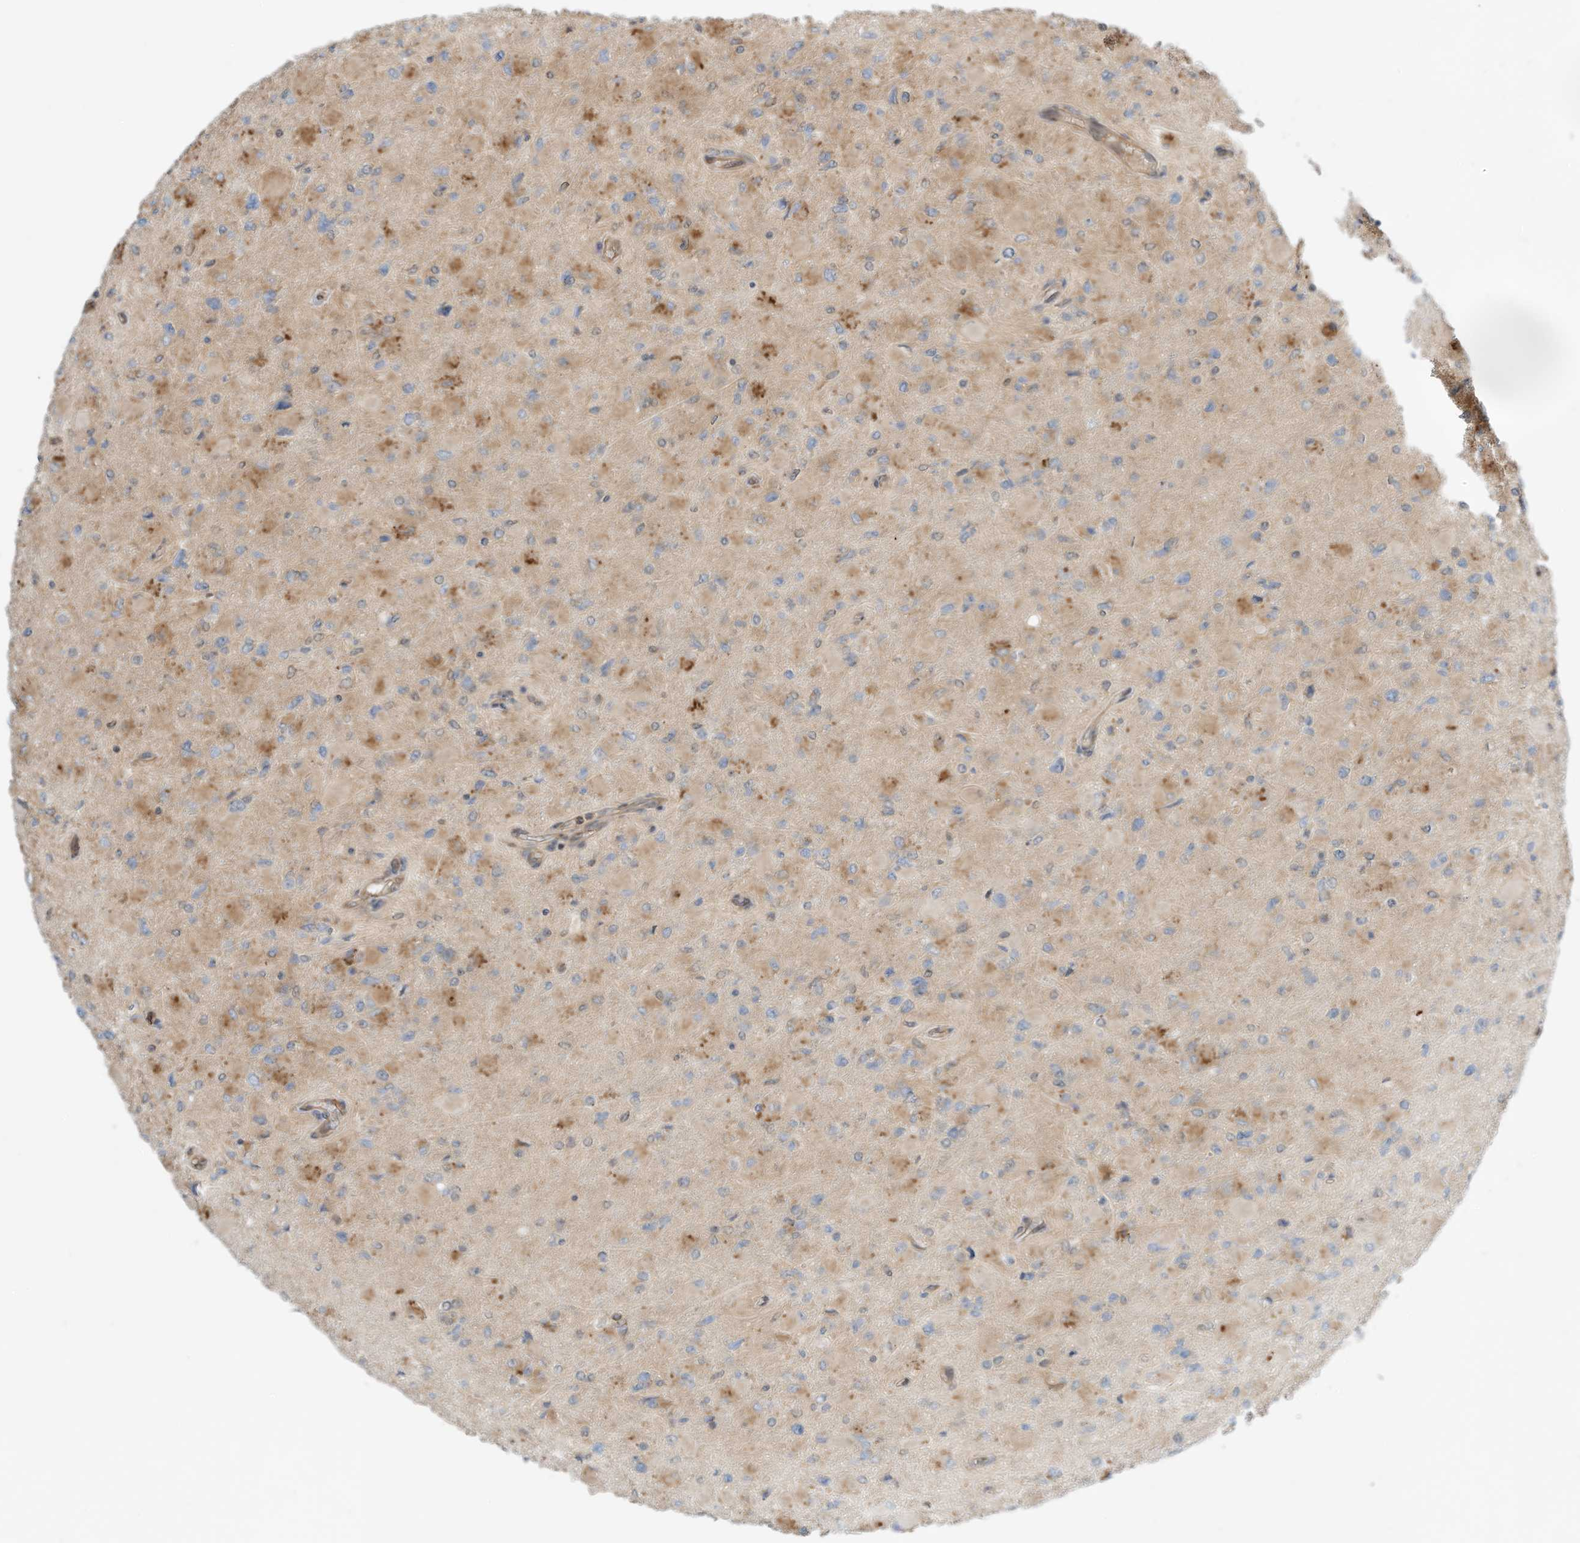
{"staining": {"intensity": "moderate", "quantity": "<25%", "location": "cytoplasmic/membranous"}, "tissue": "glioma", "cell_type": "Tumor cells", "image_type": "cancer", "snomed": [{"axis": "morphology", "description": "Glioma, malignant, High grade"}, {"axis": "topography", "description": "Cerebral cortex"}], "caption": "IHC histopathology image of neoplastic tissue: glioma stained using IHC demonstrates low levels of moderate protein expression localized specifically in the cytoplasmic/membranous of tumor cells, appearing as a cytoplasmic/membranous brown color.", "gene": "CPAMD8", "patient": {"sex": "female", "age": 36}}